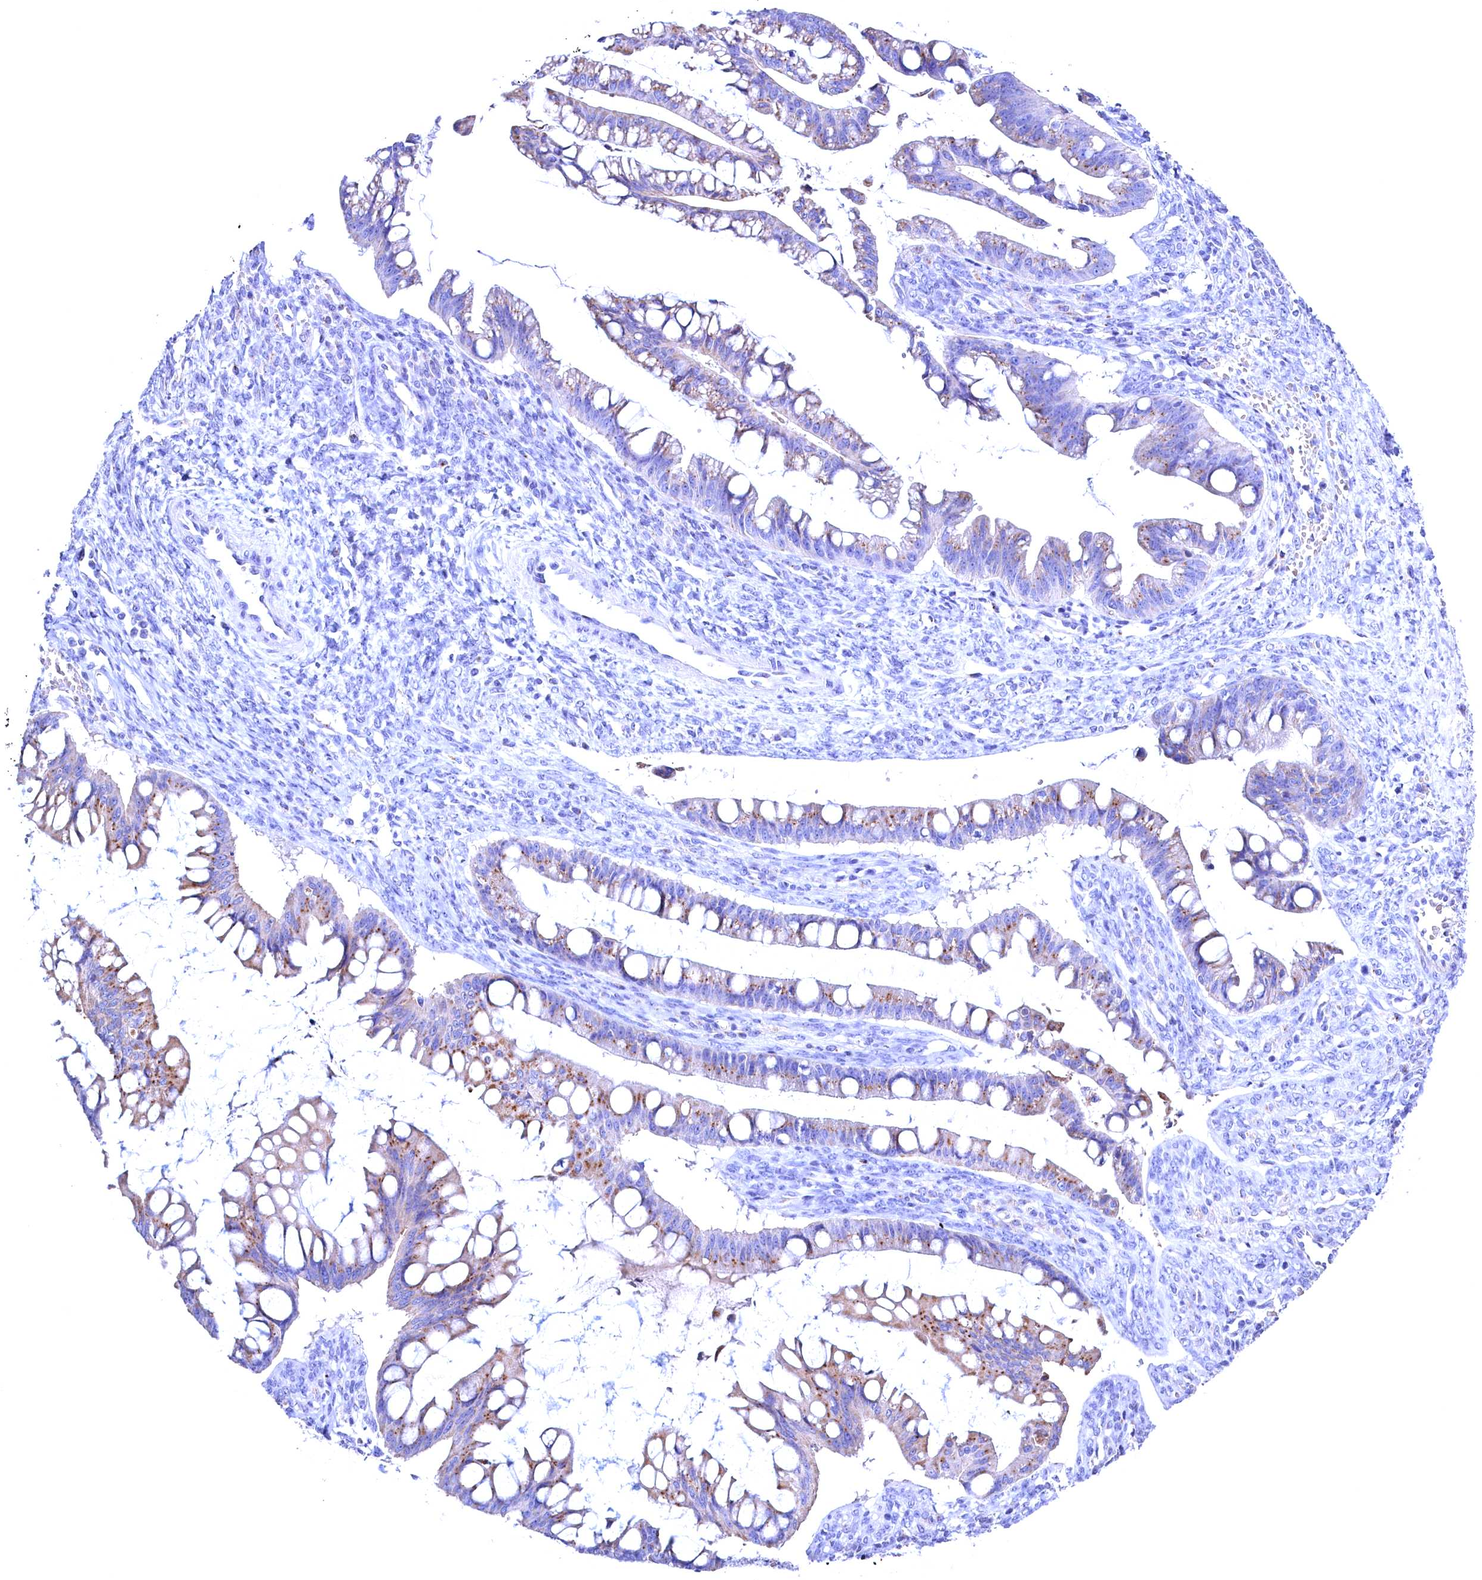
{"staining": {"intensity": "moderate", "quantity": "<25%", "location": "cytoplasmic/membranous"}, "tissue": "ovarian cancer", "cell_type": "Tumor cells", "image_type": "cancer", "snomed": [{"axis": "morphology", "description": "Cystadenocarcinoma, mucinous, NOS"}, {"axis": "topography", "description": "Ovary"}], "caption": "The image demonstrates immunohistochemical staining of mucinous cystadenocarcinoma (ovarian). There is moderate cytoplasmic/membranous staining is appreciated in about <25% of tumor cells. (Brightfield microscopy of DAB IHC at high magnification).", "gene": "GPR108", "patient": {"sex": "female", "age": 73}}